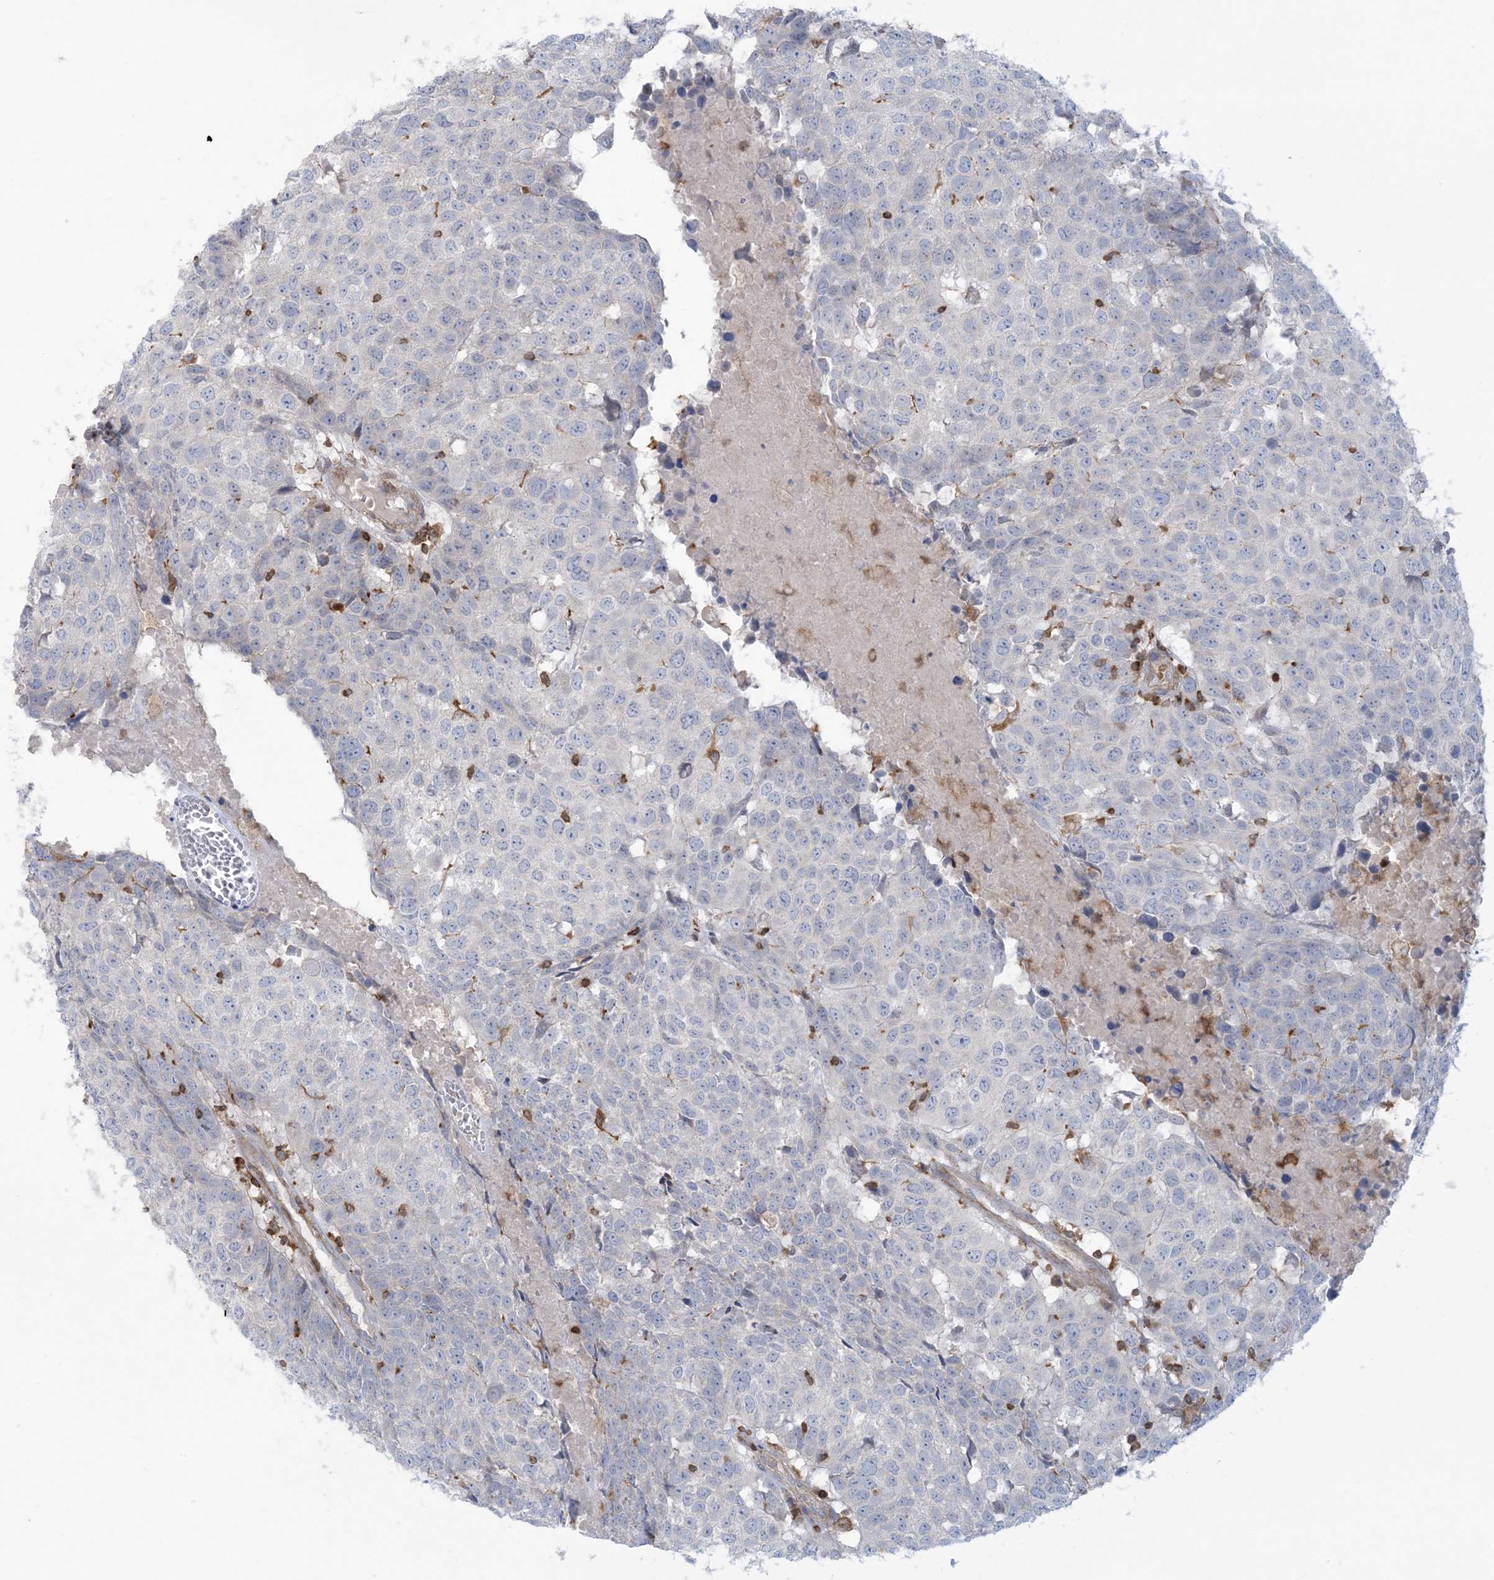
{"staining": {"intensity": "negative", "quantity": "none", "location": "none"}, "tissue": "head and neck cancer", "cell_type": "Tumor cells", "image_type": "cancer", "snomed": [{"axis": "morphology", "description": "Squamous cell carcinoma, NOS"}, {"axis": "topography", "description": "Head-Neck"}], "caption": "Immunohistochemical staining of head and neck cancer (squamous cell carcinoma) demonstrates no significant expression in tumor cells. (DAB IHC with hematoxylin counter stain).", "gene": "ARHGAP30", "patient": {"sex": "male", "age": 66}}